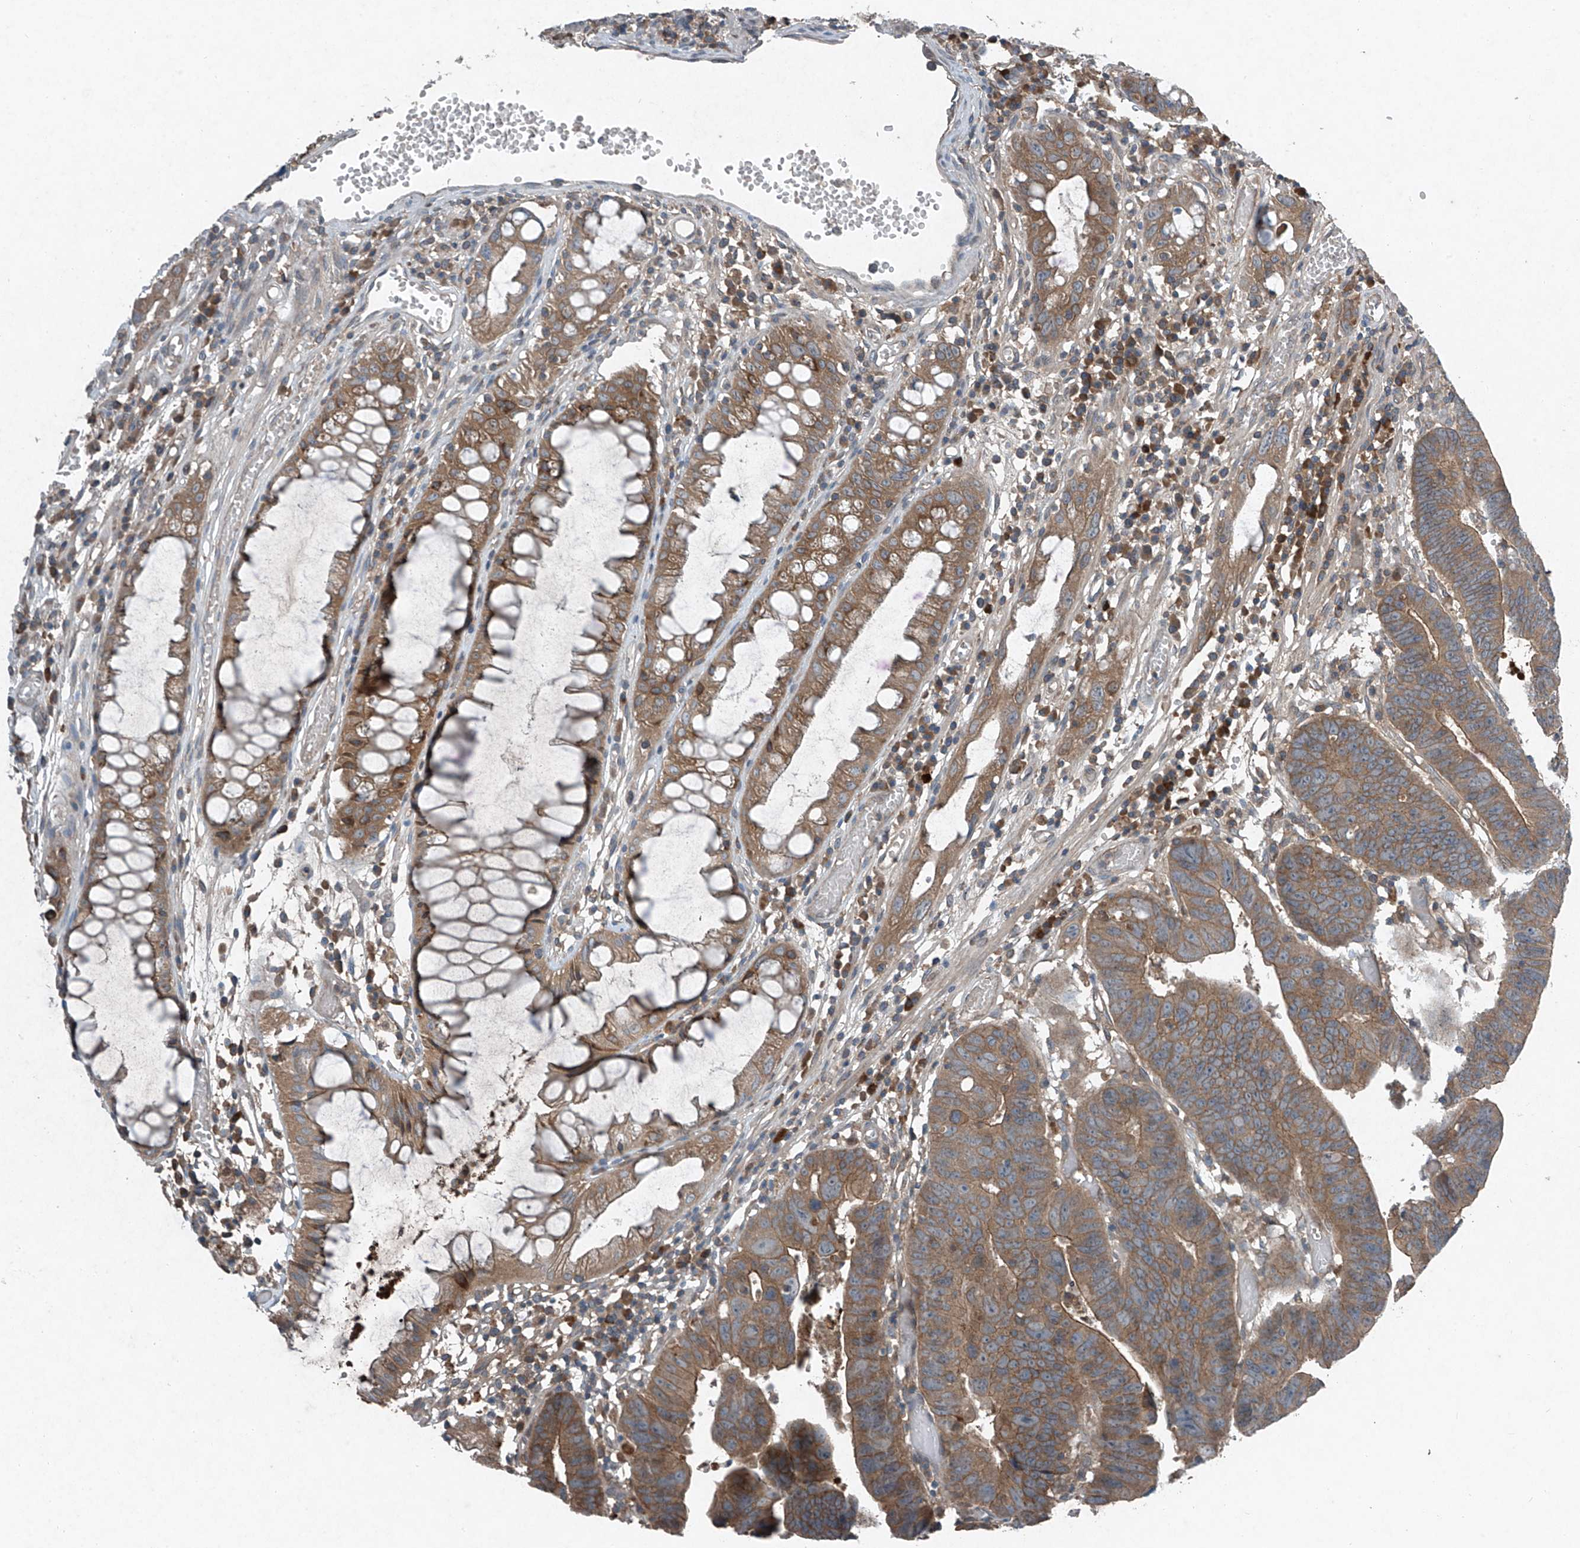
{"staining": {"intensity": "moderate", "quantity": ">75%", "location": "cytoplasmic/membranous"}, "tissue": "colorectal cancer", "cell_type": "Tumor cells", "image_type": "cancer", "snomed": [{"axis": "morphology", "description": "Adenocarcinoma, NOS"}, {"axis": "topography", "description": "Rectum"}], "caption": "Moderate cytoplasmic/membranous staining for a protein is appreciated in about >75% of tumor cells of colorectal cancer (adenocarcinoma) using immunohistochemistry (IHC).", "gene": "FOXRED2", "patient": {"sex": "female", "age": 65}}